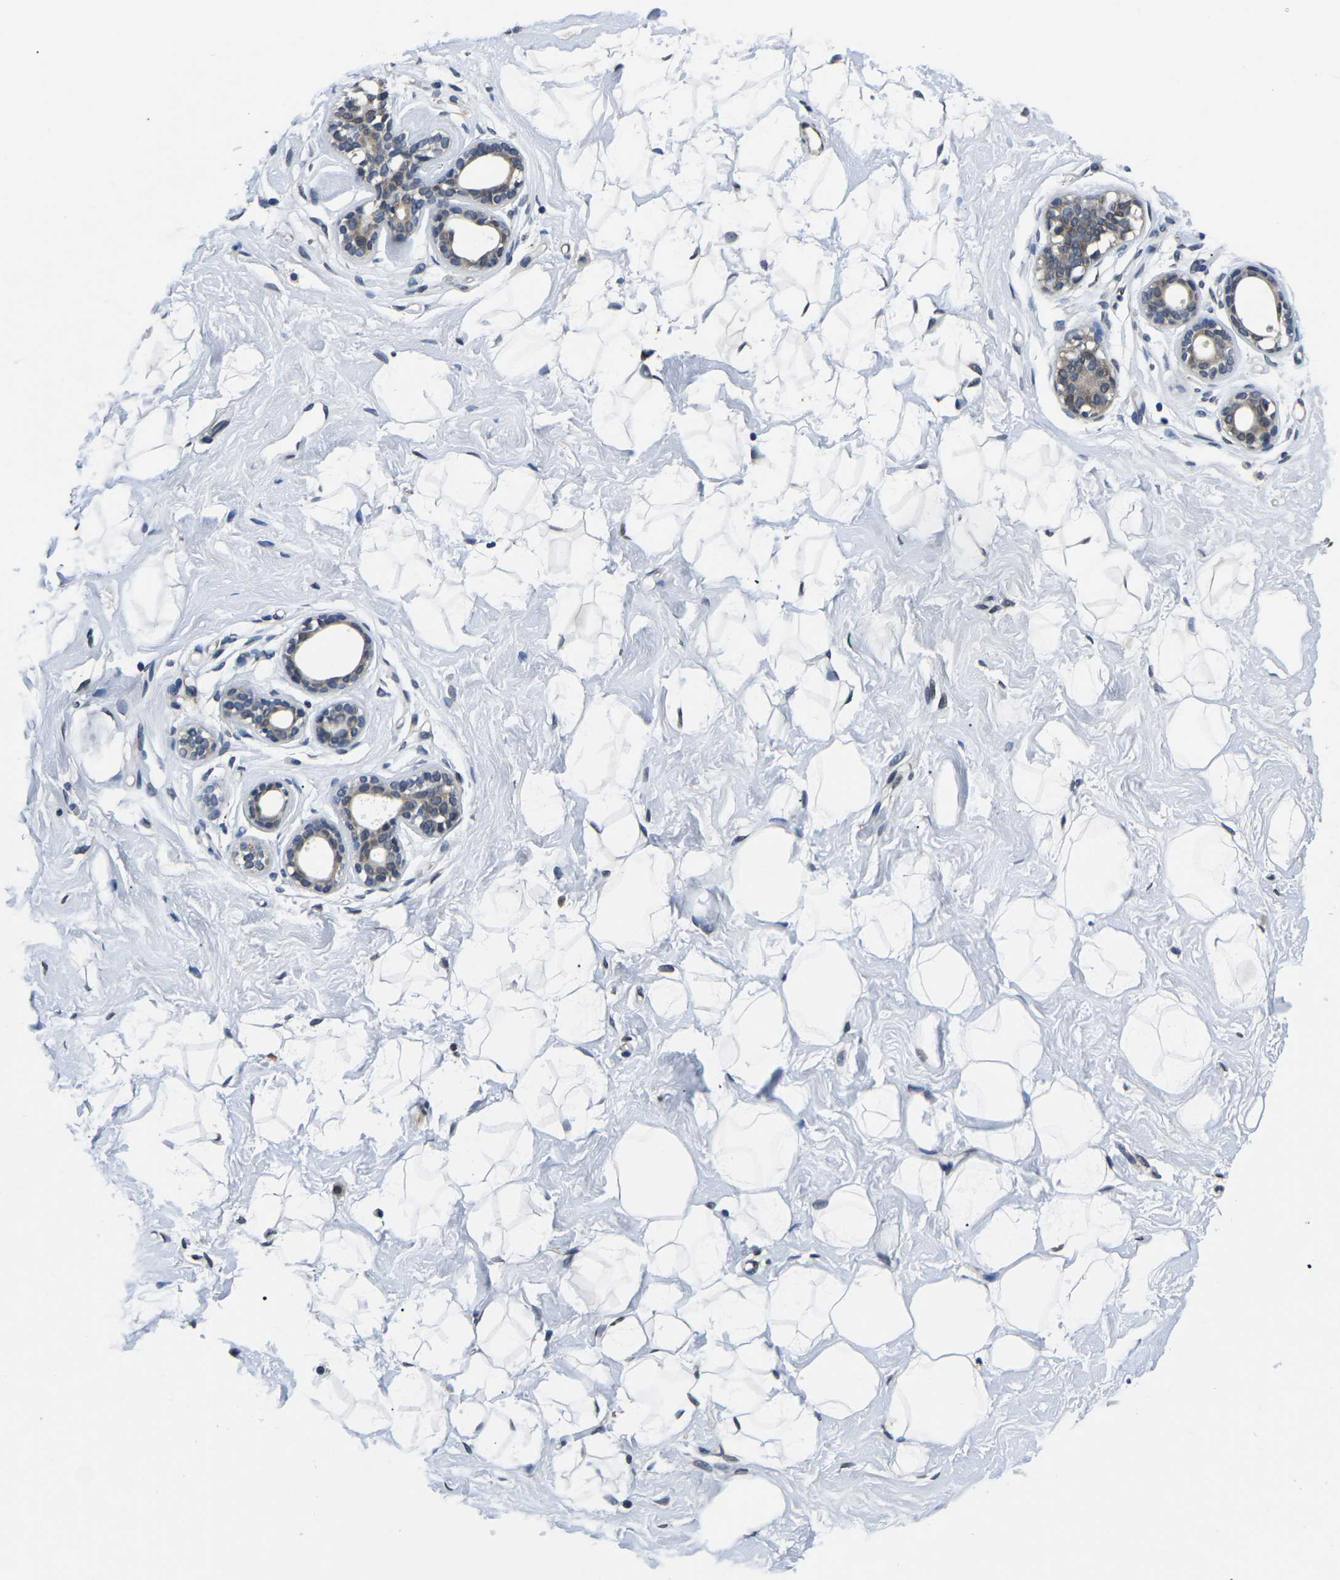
{"staining": {"intensity": "weak", "quantity": ">75%", "location": "cytoplasmic/membranous,nuclear"}, "tissue": "breast", "cell_type": "Adipocytes", "image_type": "normal", "snomed": [{"axis": "morphology", "description": "Normal tissue, NOS"}, {"axis": "topography", "description": "Breast"}], "caption": "Breast stained with DAB (3,3'-diaminobenzidine) immunohistochemistry (IHC) reveals low levels of weak cytoplasmic/membranous,nuclear staining in about >75% of adipocytes. Nuclei are stained in blue.", "gene": "SNX10", "patient": {"sex": "female", "age": 23}}